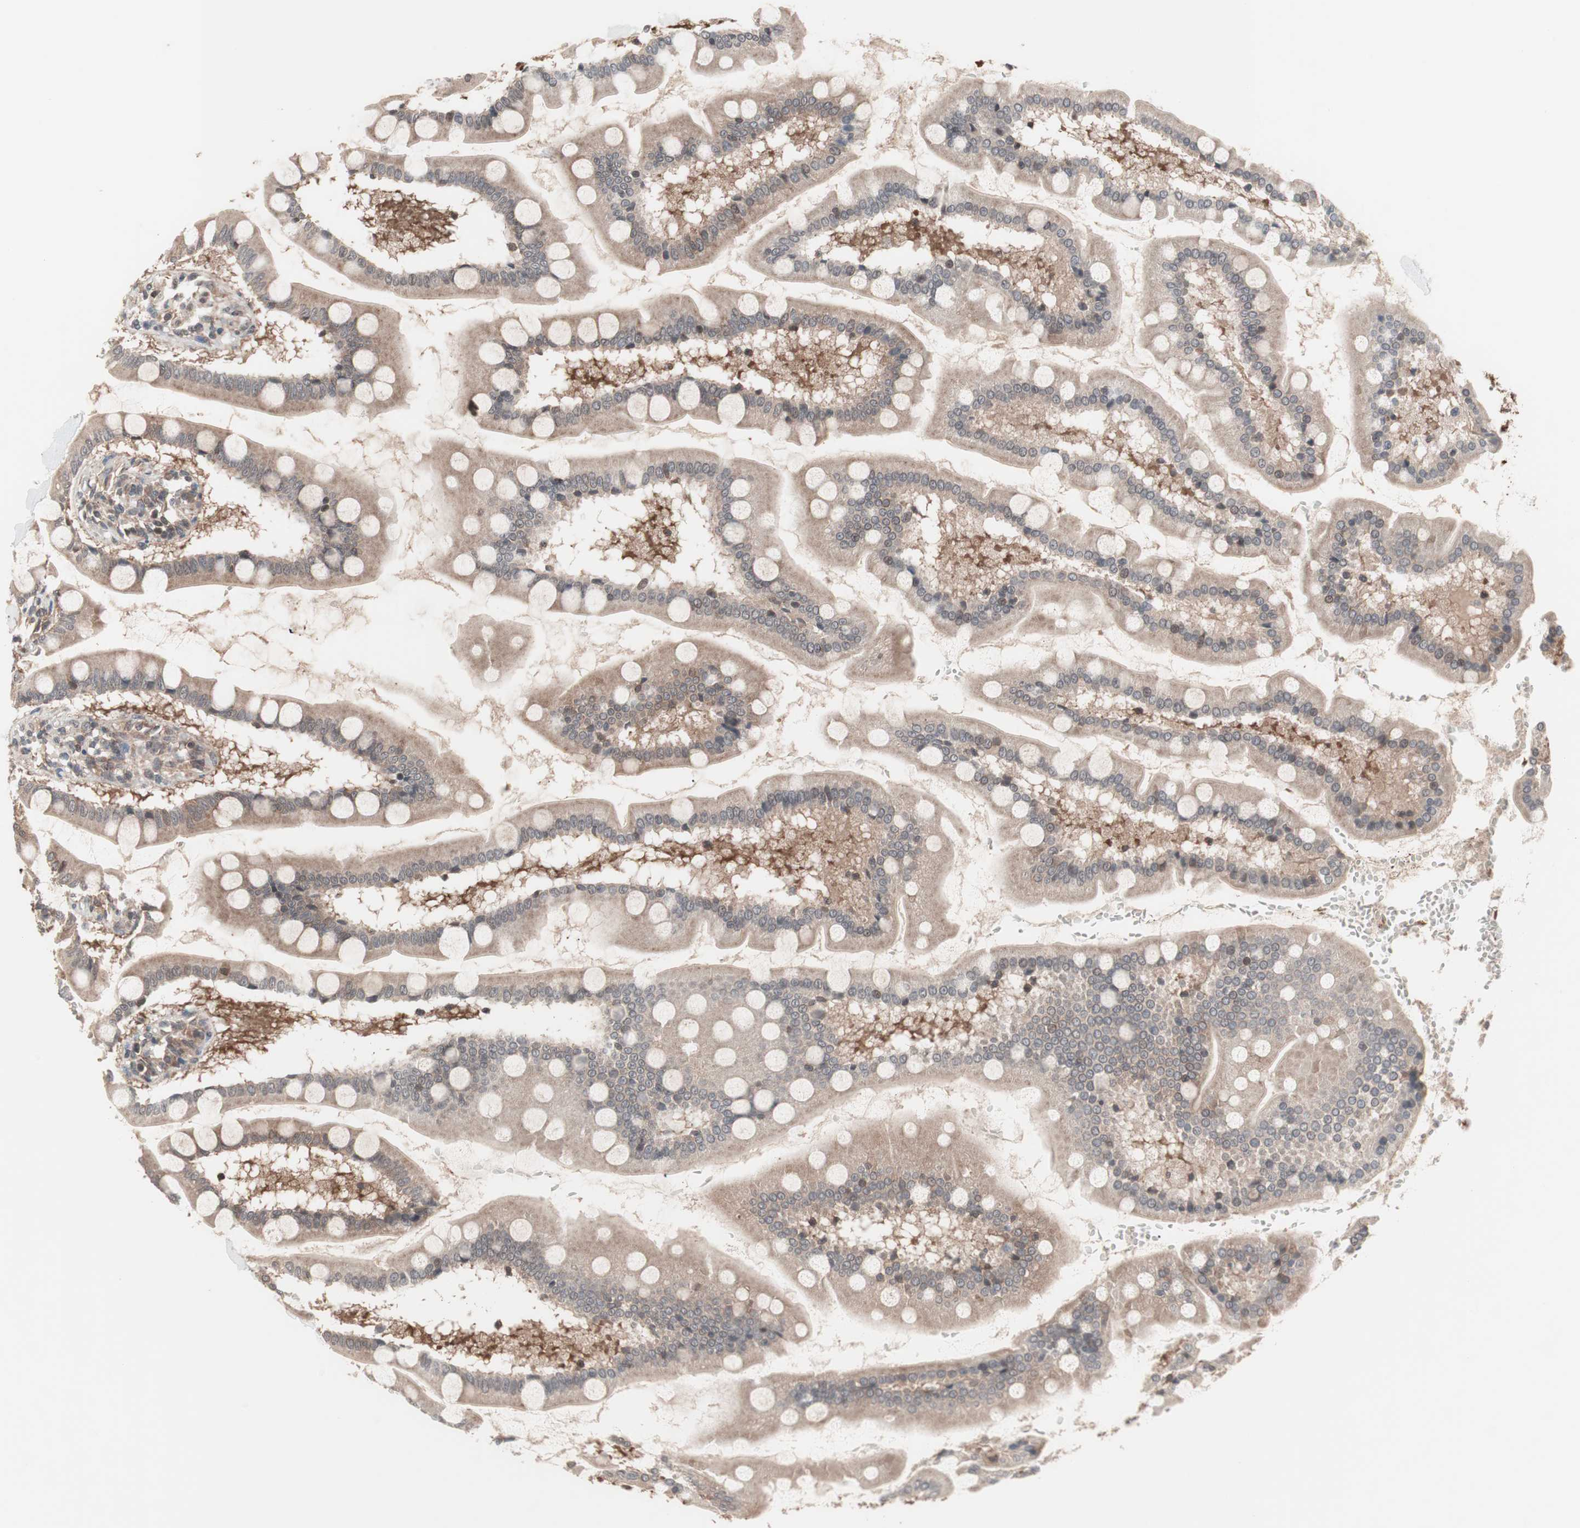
{"staining": {"intensity": "weak", "quantity": ">75%", "location": "cytoplasmic/membranous,nuclear"}, "tissue": "small intestine", "cell_type": "Glandular cells", "image_type": "normal", "snomed": [{"axis": "morphology", "description": "Normal tissue, NOS"}, {"axis": "topography", "description": "Small intestine"}], "caption": "The photomicrograph shows a brown stain indicating the presence of a protein in the cytoplasmic/membranous,nuclear of glandular cells in small intestine.", "gene": "IRS1", "patient": {"sex": "male", "age": 41}}